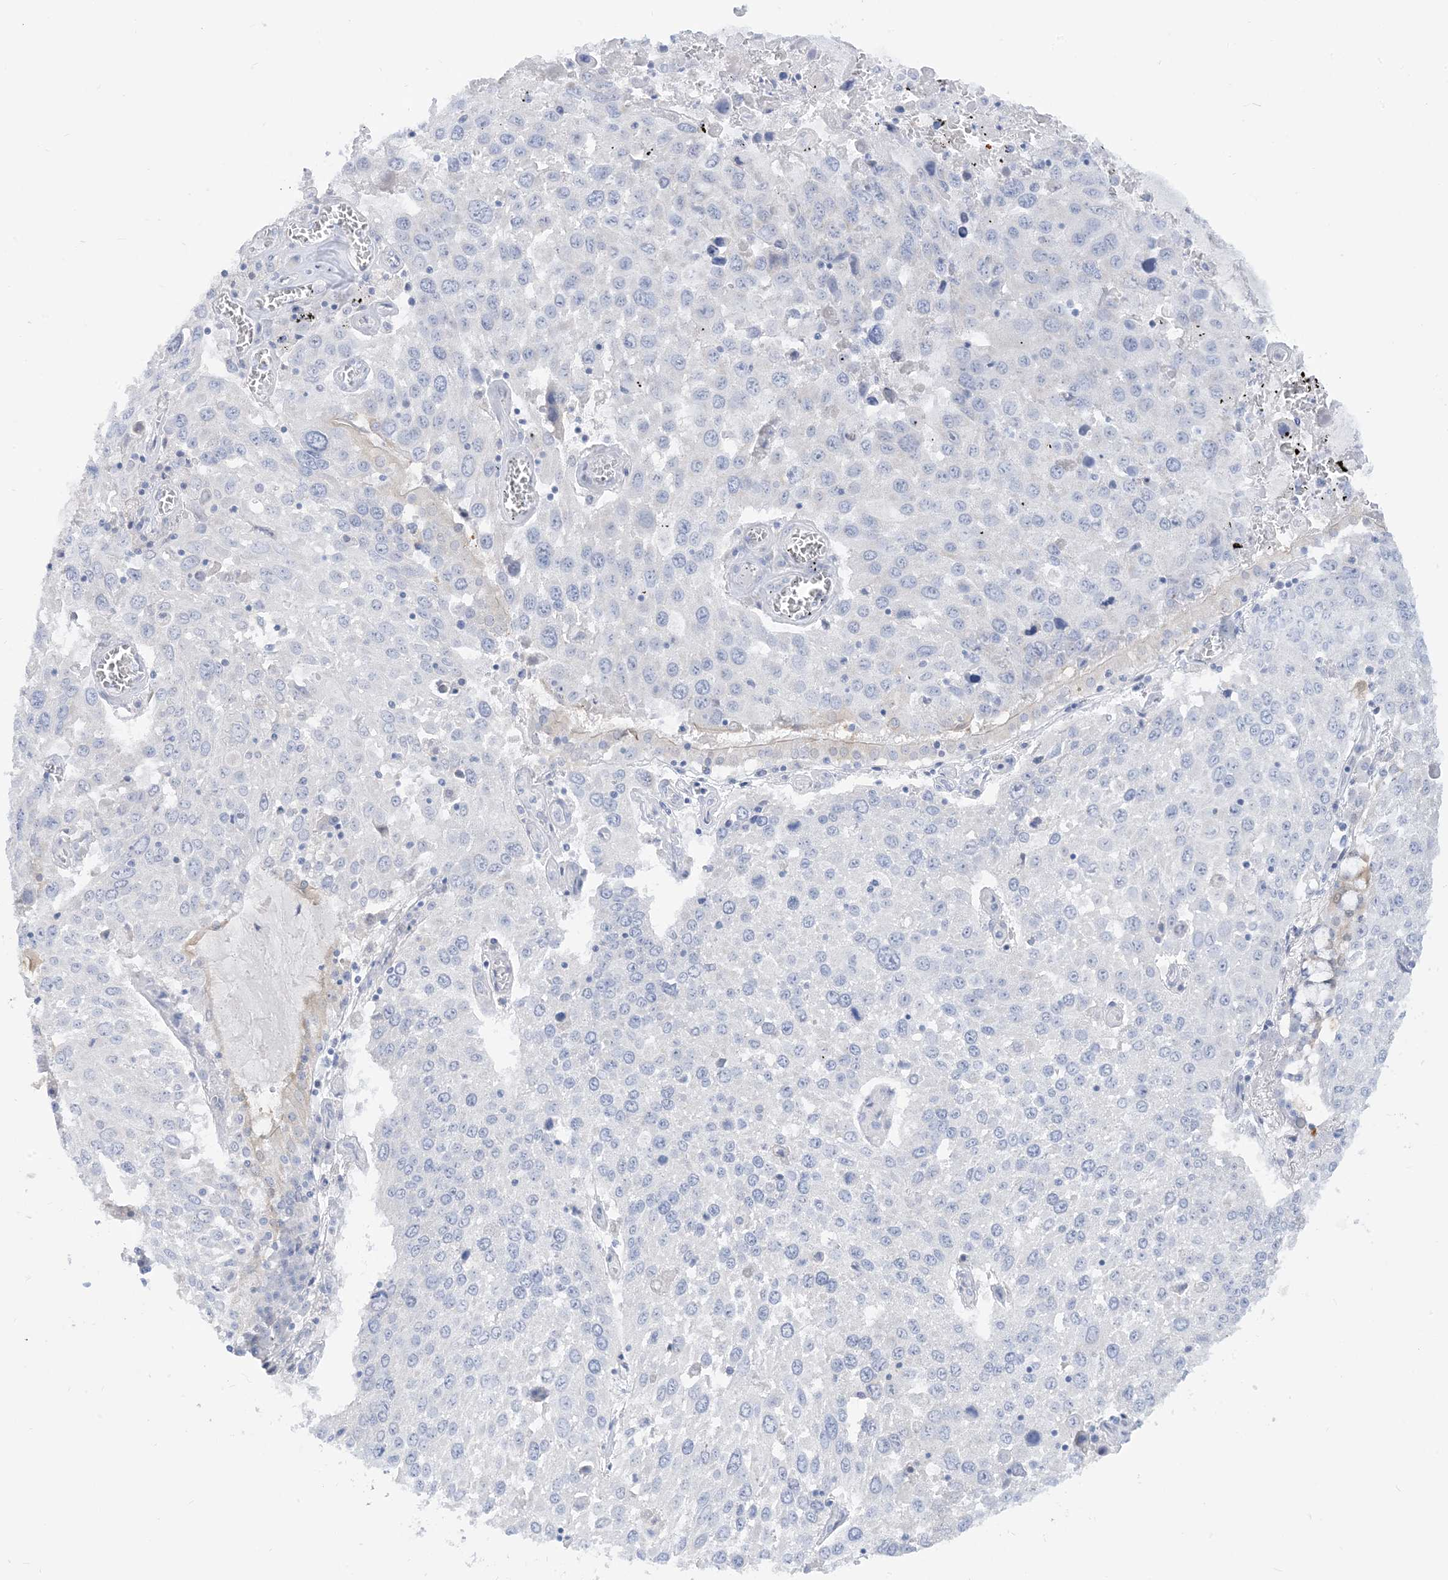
{"staining": {"intensity": "negative", "quantity": "none", "location": "none"}, "tissue": "lung cancer", "cell_type": "Tumor cells", "image_type": "cancer", "snomed": [{"axis": "morphology", "description": "Squamous cell carcinoma, NOS"}, {"axis": "topography", "description": "Lung"}], "caption": "Squamous cell carcinoma (lung) was stained to show a protein in brown. There is no significant expression in tumor cells.", "gene": "MARS2", "patient": {"sex": "male", "age": 65}}